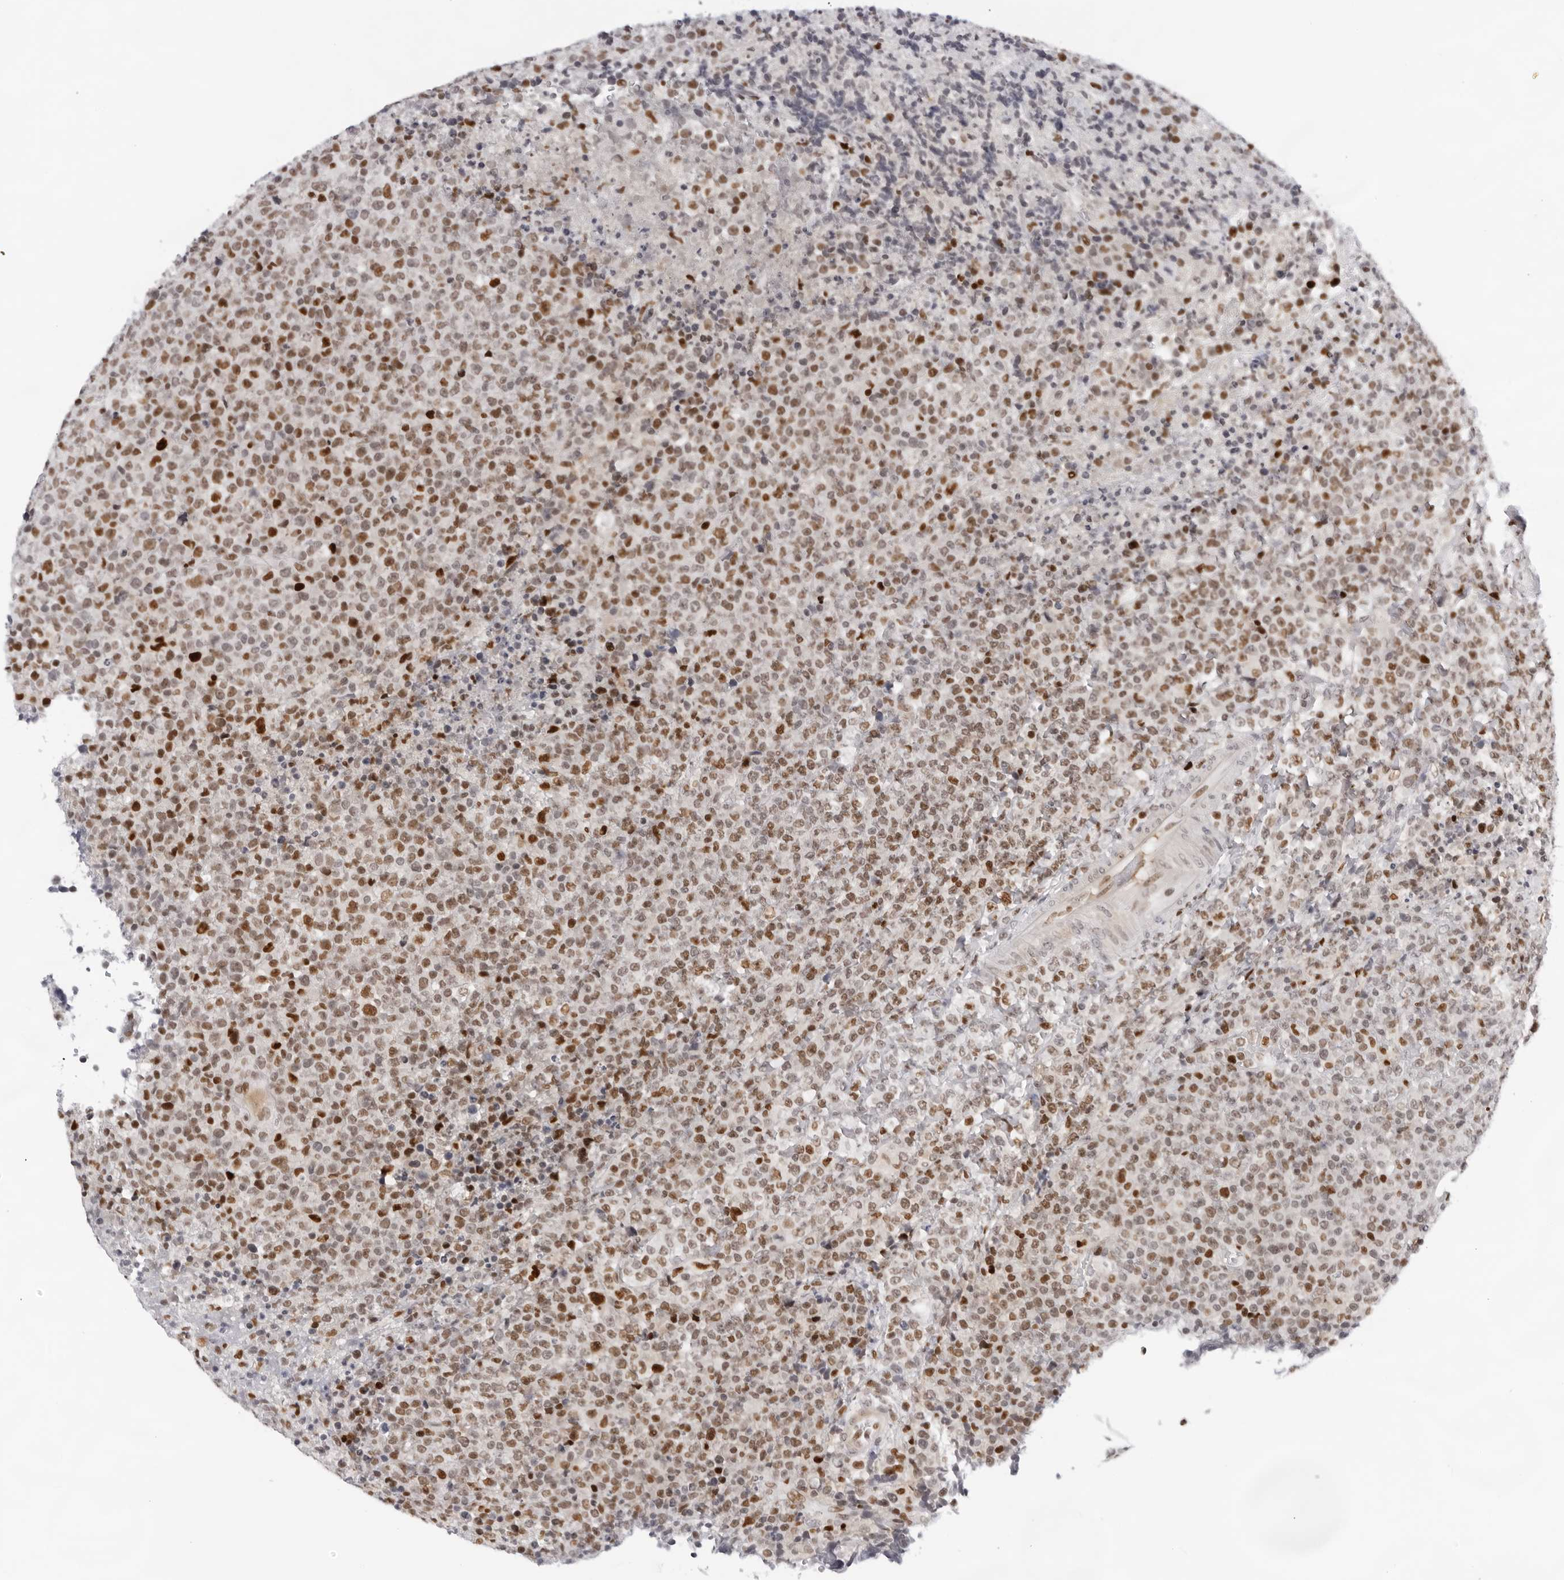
{"staining": {"intensity": "moderate", "quantity": ">75%", "location": "nuclear"}, "tissue": "lymphoma", "cell_type": "Tumor cells", "image_type": "cancer", "snomed": [{"axis": "morphology", "description": "Malignant lymphoma, non-Hodgkin's type, High grade"}, {"axis": "topography", "description": "Lymph node"}], "caption": "IHC (DAB (3,3'-diaminobenzidine)) staining of human lymphoma exhibits moderate nuclear protein expression in approximately >75% of tumor cells.", "gene": "OGG1", "patient": {"sex": "male", "age": 13}}